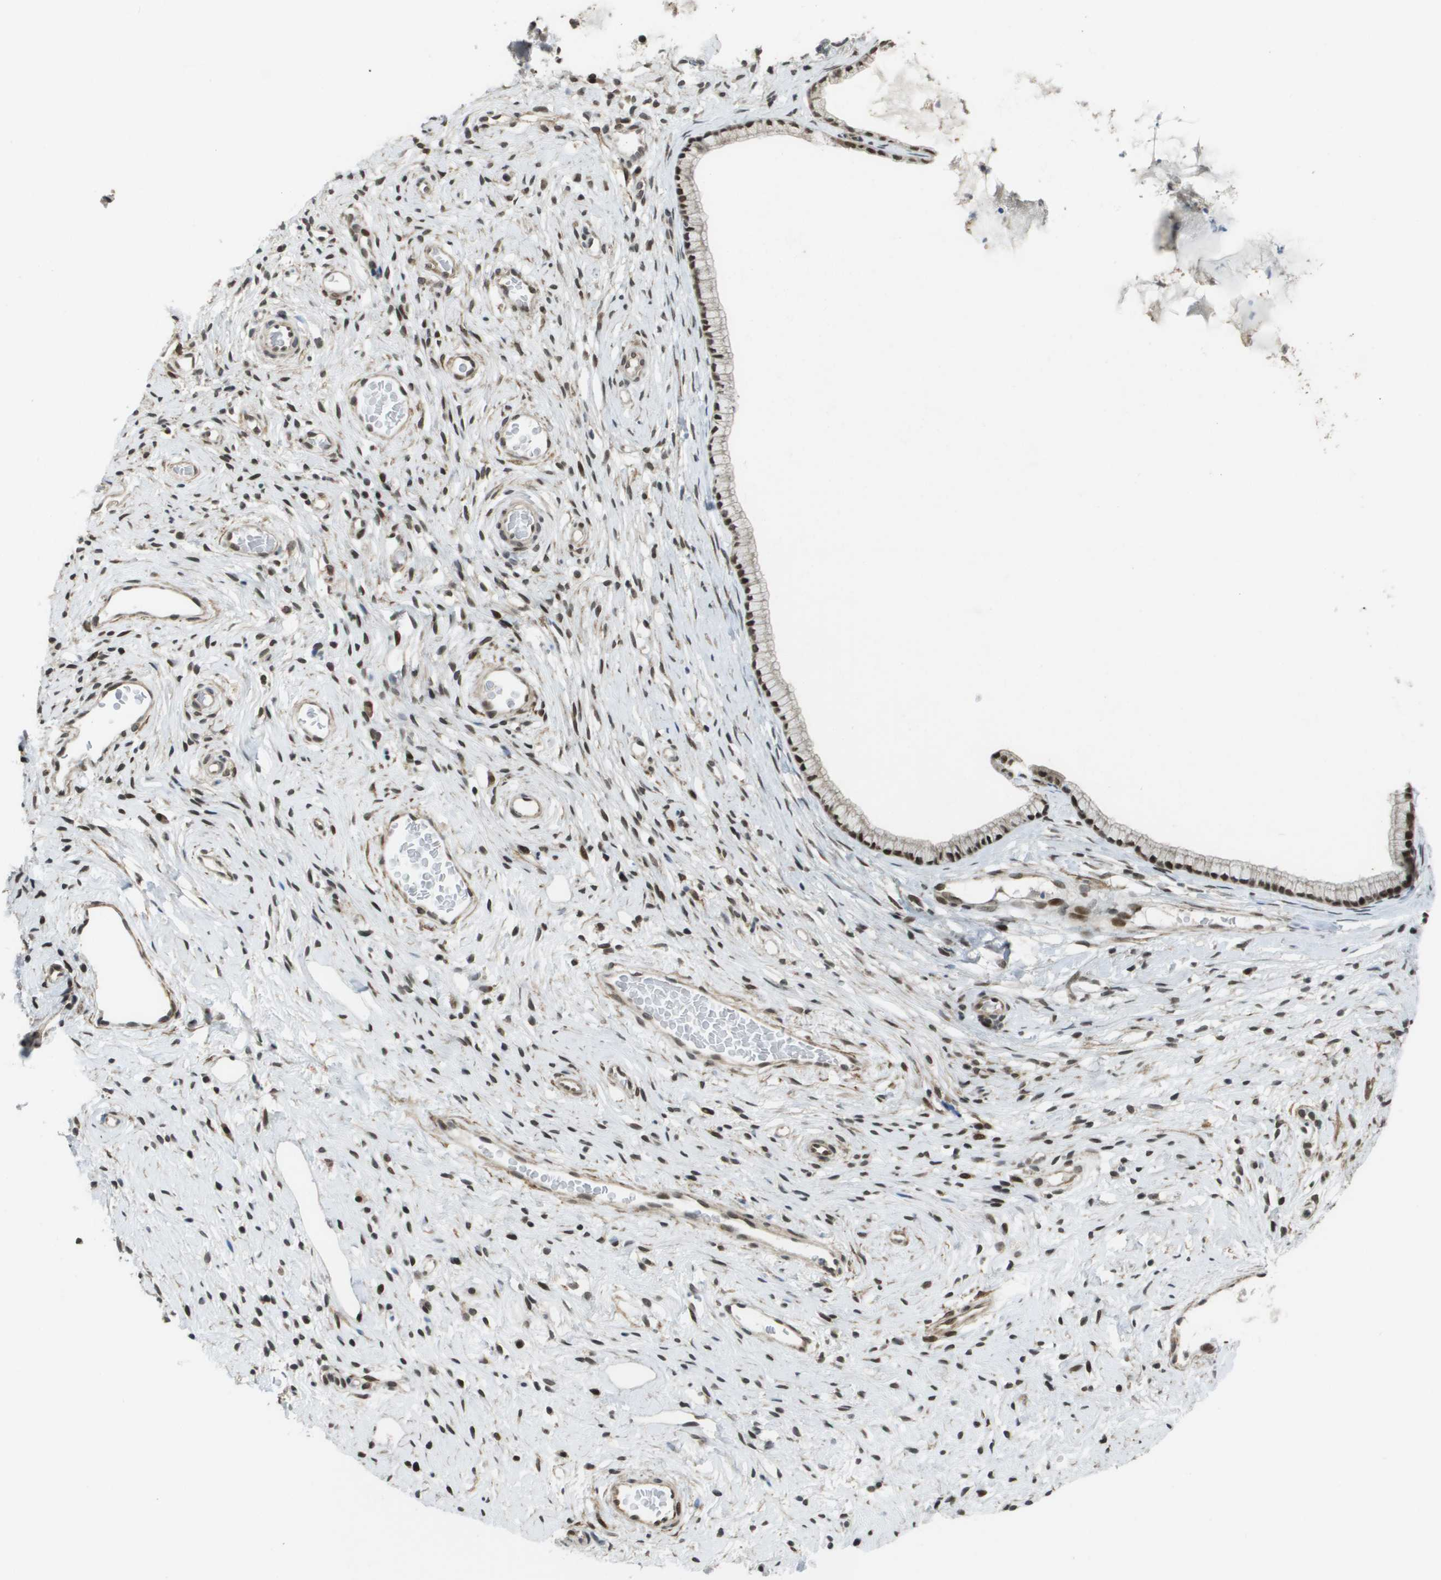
{"staining": {"intensity": "strong", "quantity": ">75%", "location": "nuclear"}, "tissue": "cervix", "cell_type": "Glandular cells", "image_type": "normal", "snomed": [{"axis": "morphology", "description": "Normal tissue, NOS"}, {"axis": "topography", "description": "Cervix"}], "caption": "Normal cervix was stained to show a protein in brown. There is high levels of strong nuclear expression in approximately >75% of glandular cells.", "gene": "KAT5", "patient": {"sex": "female", "age": 77}}